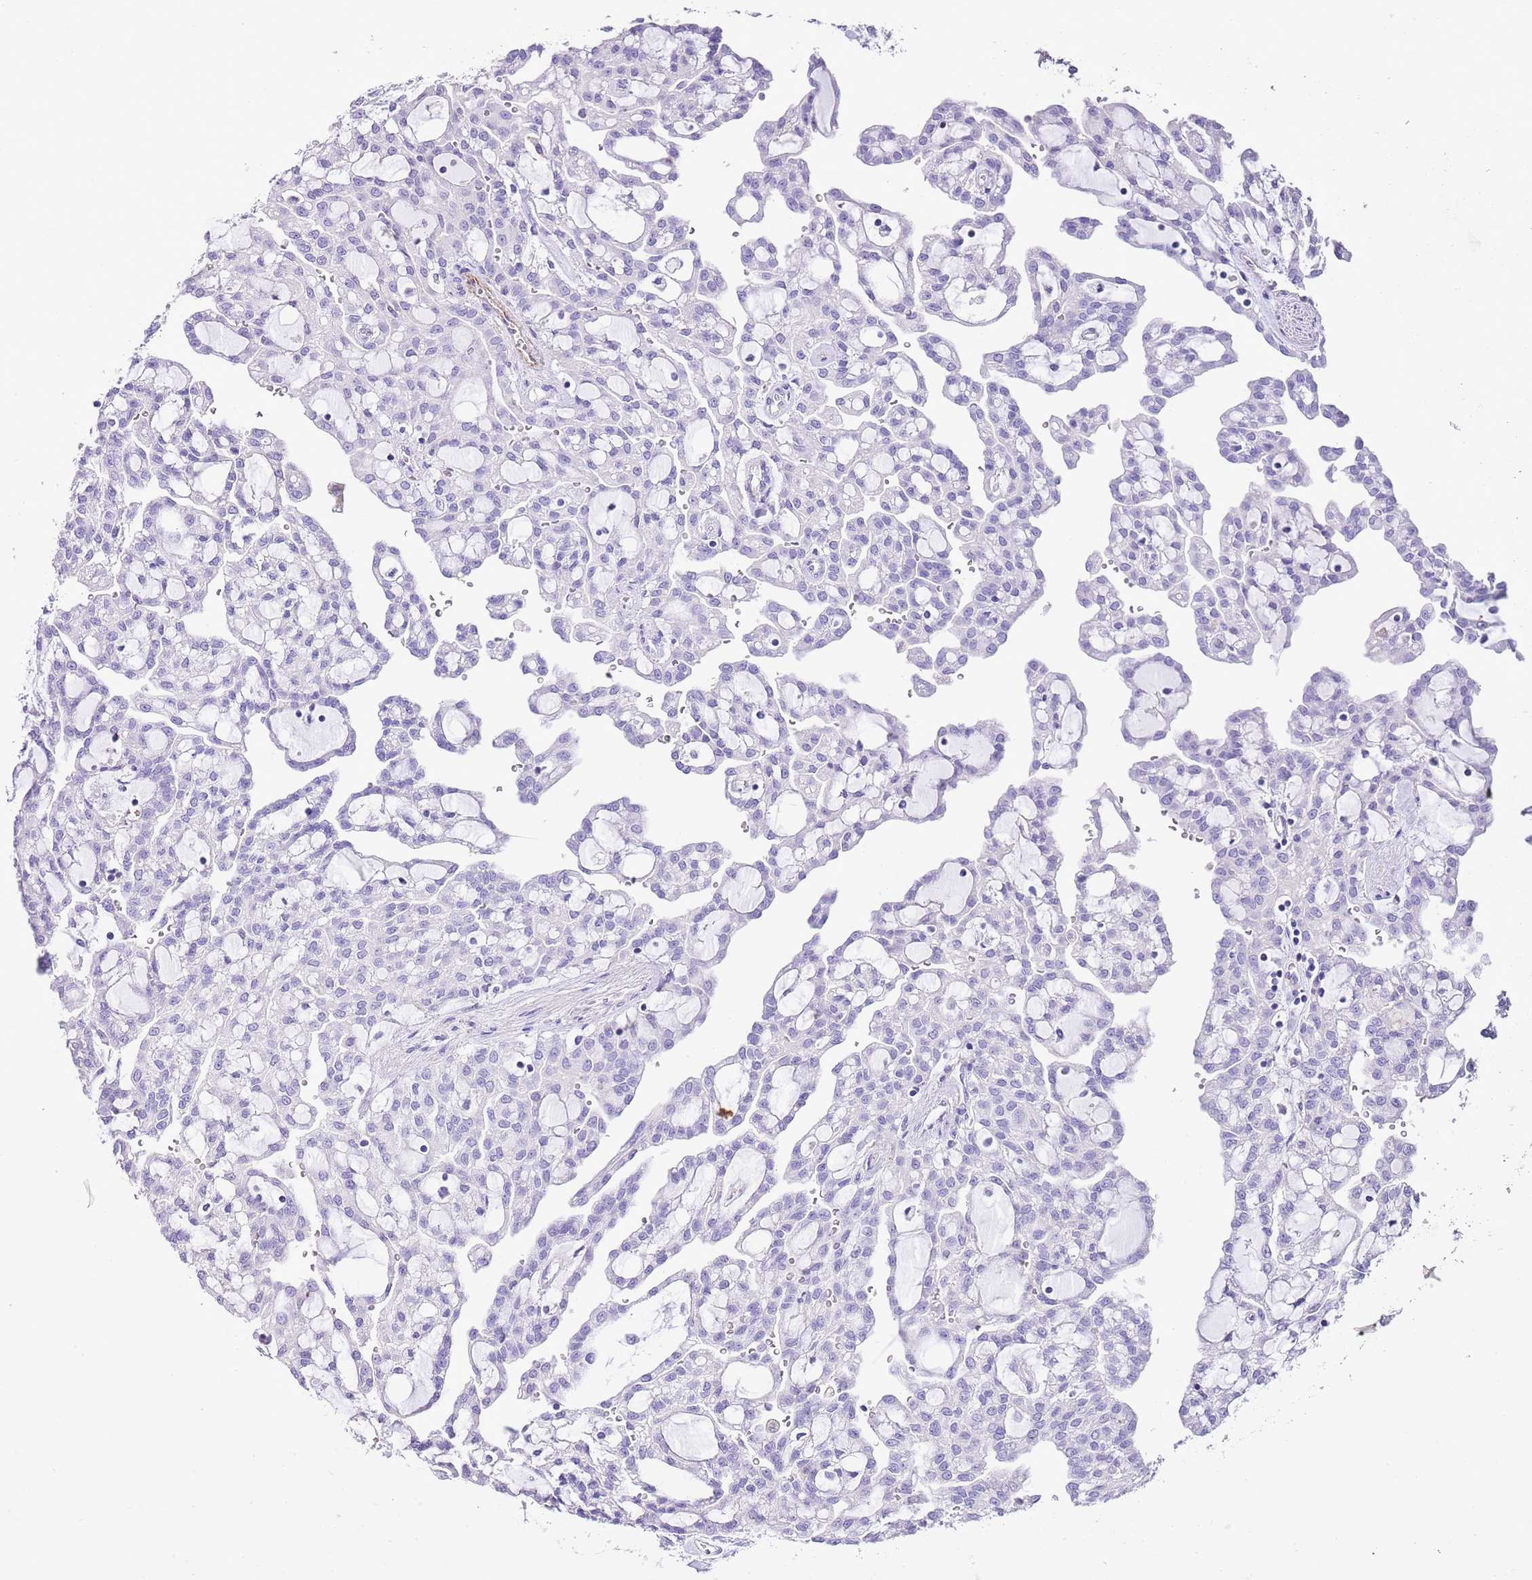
{"staining": {"intensity": "negative", "quantity": "none", "location": "none"}, "tissue": "renal cancer", "cell_type": "Tumor cells", "image_type": "cancer", "snomed": [{"axis": "morphology", "description": "Adenocarcinoma, NOS"}, {"axis": "topography", "description": "Kidney"}], "caption": "Immunohistochemical staining of human renal cancer displays no significant staining in tumor cells.", "gene": "ALDH3A1", "patient": {"sex": "male", "age": 63}}